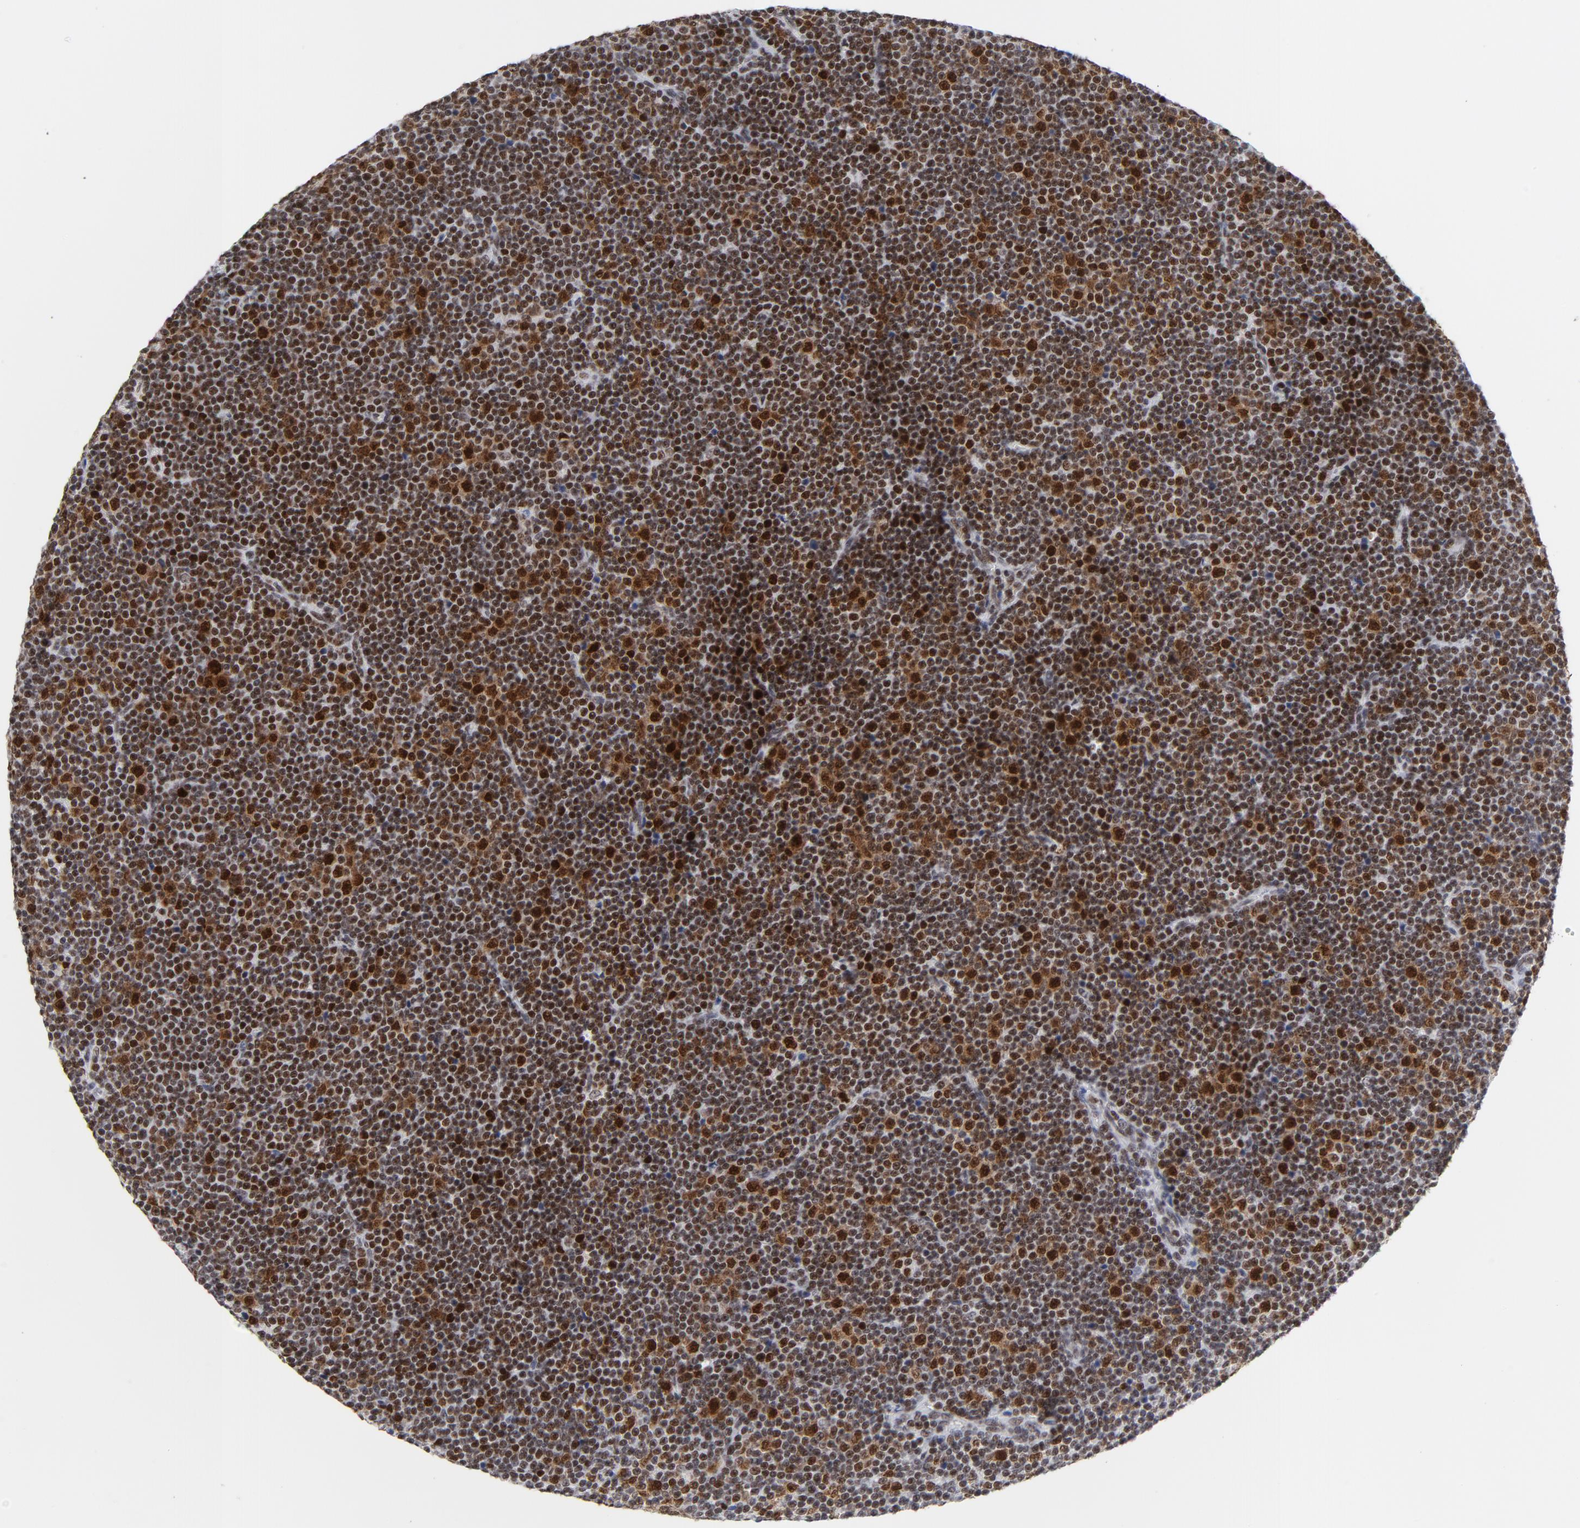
{"staining": {"intensity": "strong", "quantity": ">75%", "location": "nuclear"}, "tissue": "lymphoma", "cell_type": "Tumor cells", "image_type": "cancer", "snomed": [{"axis": "morphology", "description": "Malignant lymphoma, non-Hodgkin's type, Low grade"}, {"axis": "topography", "description": "Lymph node"}], "caption": "DAB (3,3'-diaminobenzidine) immunohistochemical staining of malignant lymphoma, non-Hodgkin's type (low-grade) reveals strong nuclear protein positivity in approximately >75% of tumor cells.", "gene": "RFC4", "patient": {"sex": "female", "age": 67}}